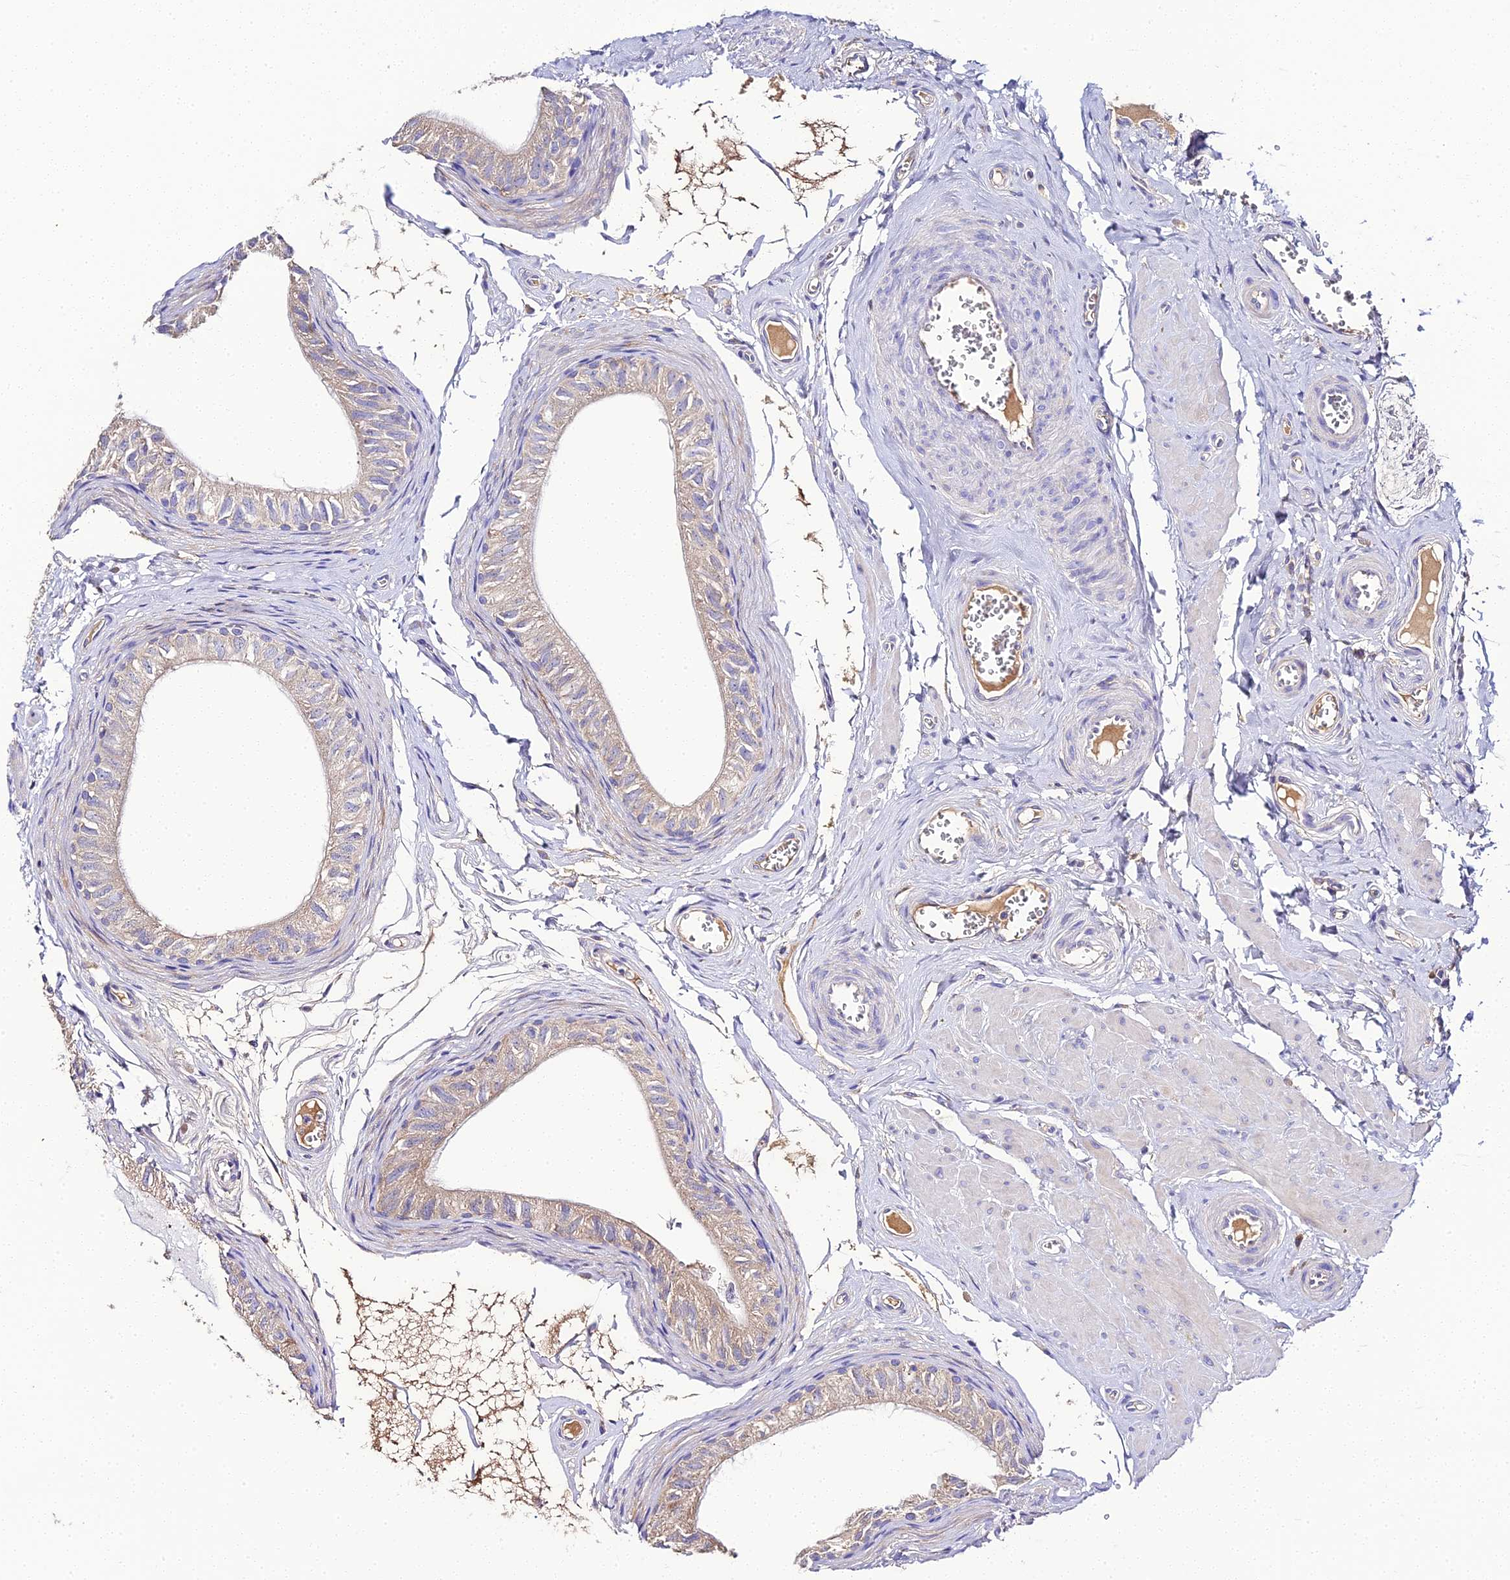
{"staining": {"intensity": "weak", "quantity": "25%-75%", "location": "cytoplasmic/membranous"}, "tissue": "epididymis", "cell_type": "Glandular cells", "image_type": "normal", "snomed": [{"axis": "morphology", "description": "Normal tissue, NOS"}, {"axis": "topography", "description": "Epididymis"}], "caption": "Immunohistochemical staining of normal human epididymis demonstrates low levels of weak cytoplasmic/membranous expression in approximately 25%-75% of glandular cells.", "gene": "SCX", "patient": {"sex": "male", "age": 42}}